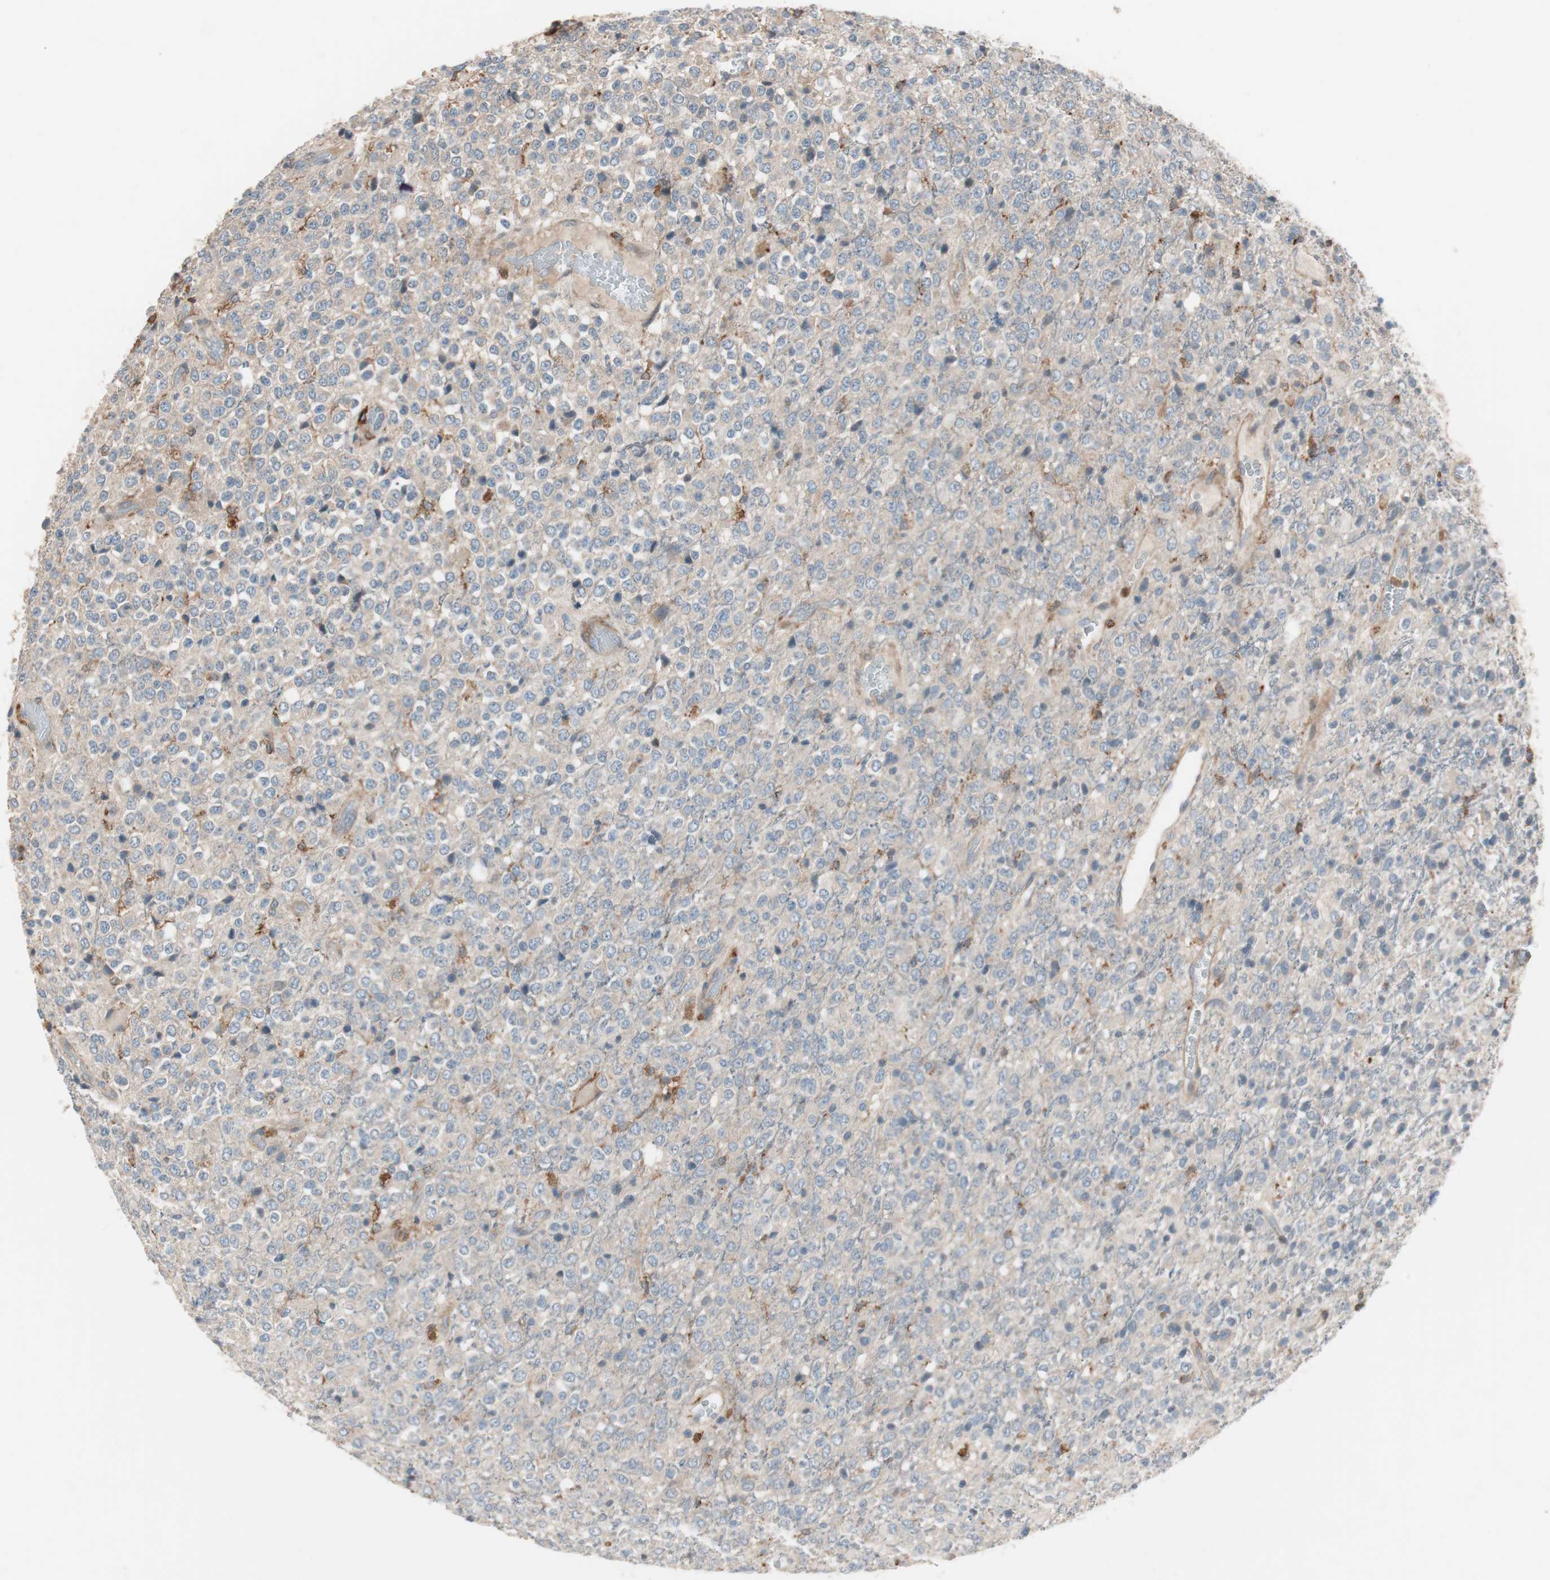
{"staining": {"intensity": "weak", "quantity": ">75%", "location": "cytoplasmic/membranous"}, "tissue": "glioma", "cell_type": "Tumor cells", "image_type": "cancer", "snomed": [{"axis": "morphology", "description": "Glioma, malignant, High grade"}, {"axis": "topography", "description": "pancreas cauda"}], "caption": "A brown stain highlights weak cytoplasmic/membranous positivity of a protein in human high-grade glioma (malignant) tumor cells.", "gene": "STAB1", "patient": {"sex": "male", "age": 60}}